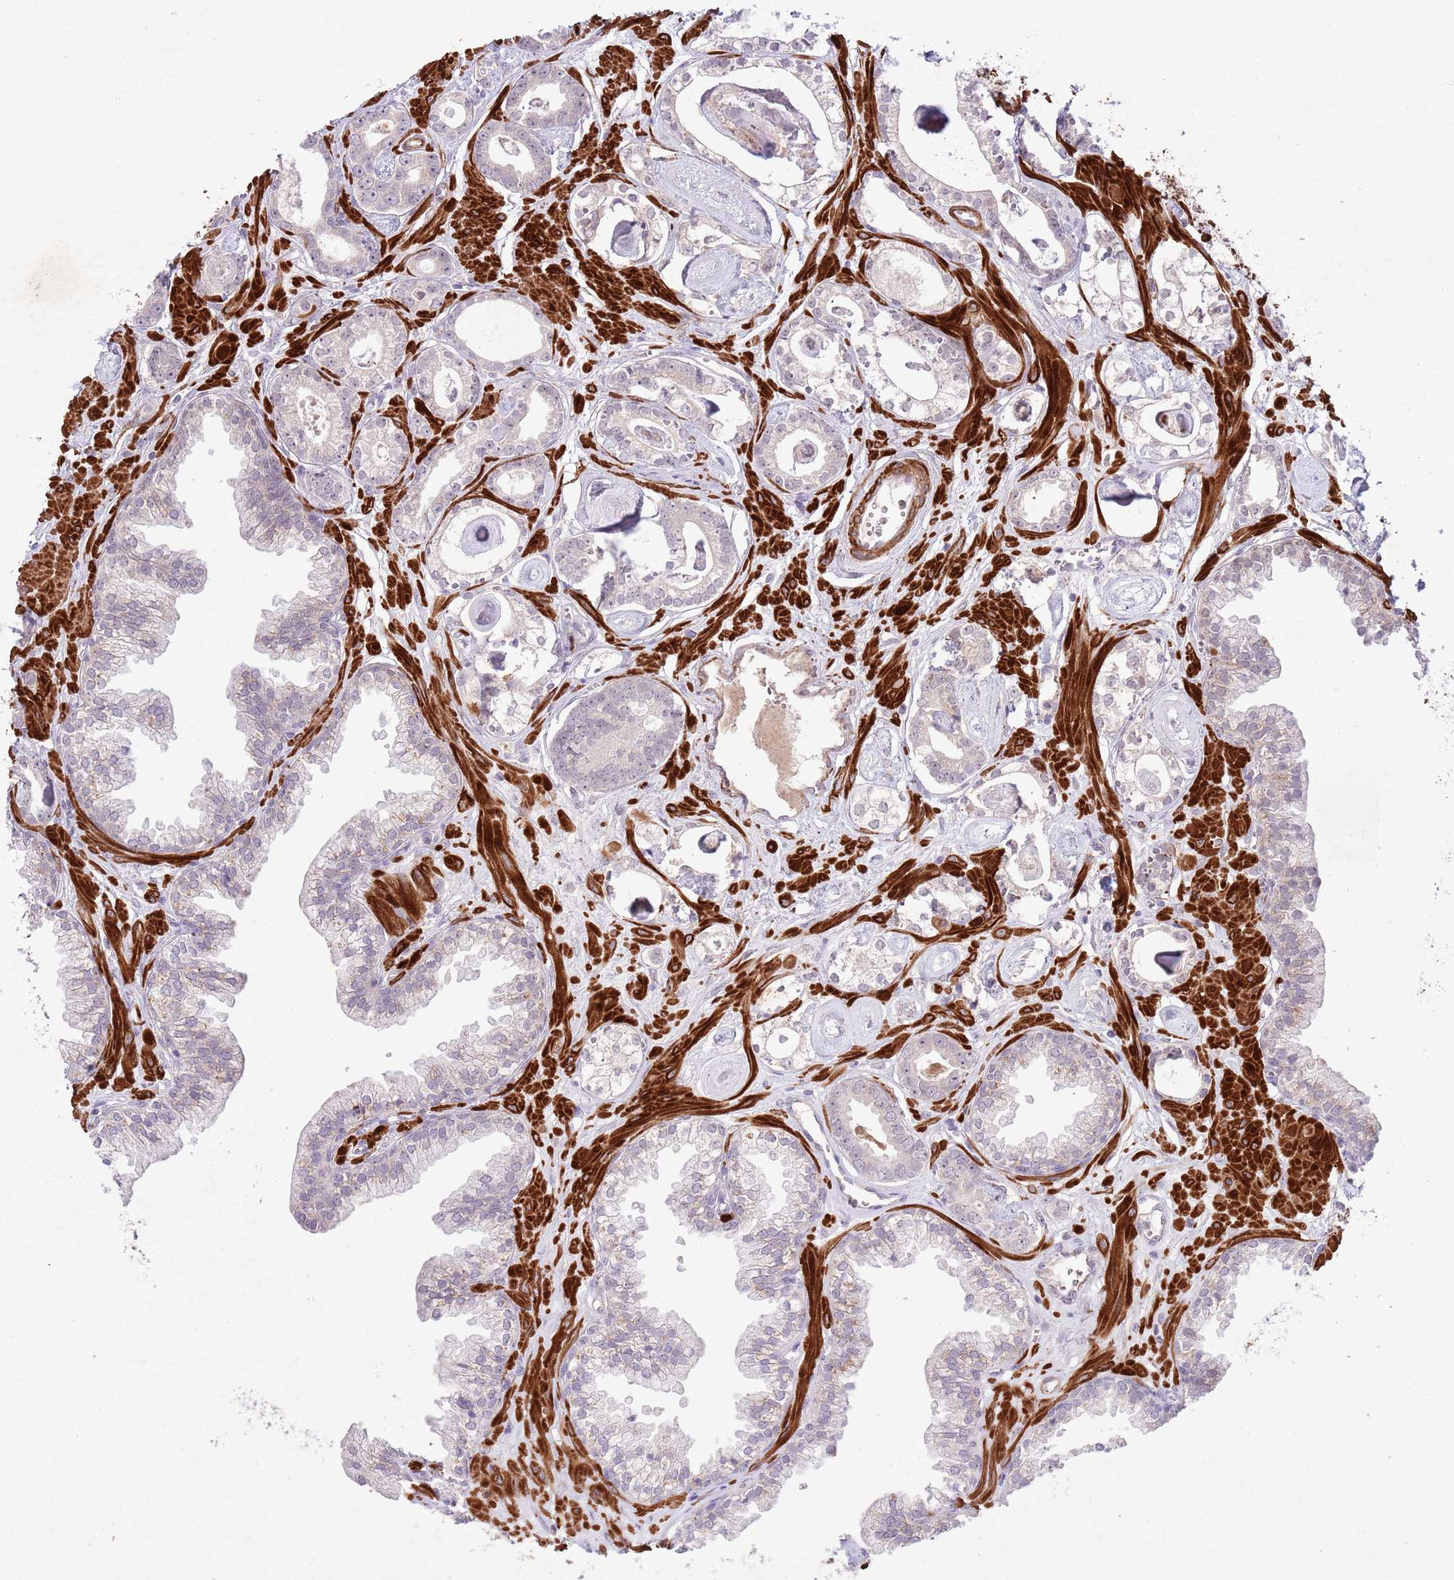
{"staining": {"intensity": "negative", "quantity": "none", "location": "none"}, "tissue": "prostate cancer", "cell_type": "Tumor cells", "image_type": "cancer", "snomed": [{"axis": "morphology", "description": "Adenocarcinoma, Low grade"}, {"axis": "topography", "description": "Prostate"}], "caption": "Prostate cancer (low-grade adenocarcinoma) was stained to show a protein in brown. There is no significant expression in tumor cells. (DAB immunohistochemistry (IHC) with hematoxylin counter stain).", "gene": "CCNI", "patient": {"sex": "male", "age": 60}}